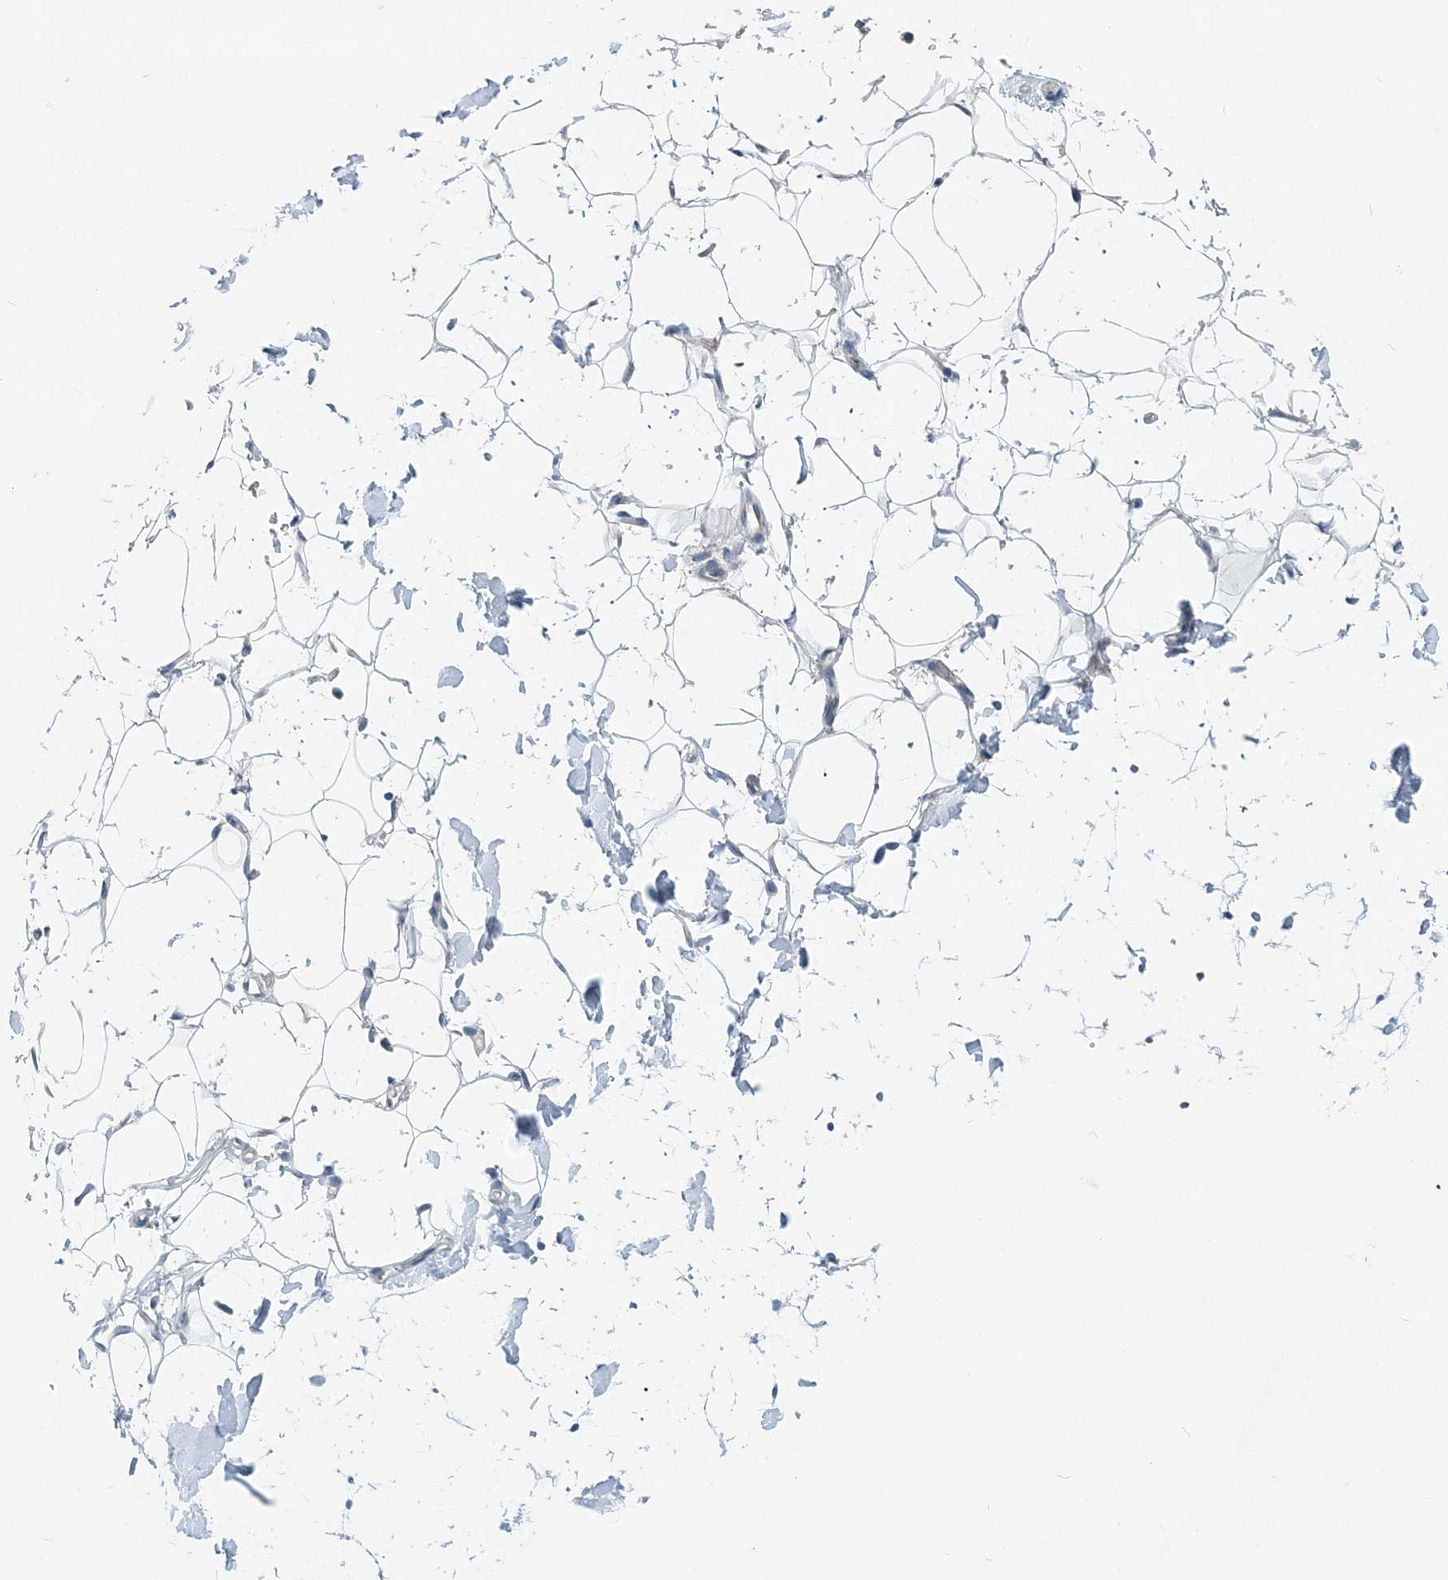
{"staining": {"intensity": "negative", "quantity": "none", "location": "none"}, "tissue": "adipose tissue", "cell_type": "Adipocytes", "image_type": "normal", "snomed": [{"axis": "morphology", "description": "Normal tissue, NOS"}, {"axis": "topography", "description": "Breast"}], "caption": "This is an immunohistochemistry micrograph of unremarkable human adipose tissue. There is no positivity in adipocytes.", "gene": "EEF1A2", "patient": {"sex": "female", "age": 26}}